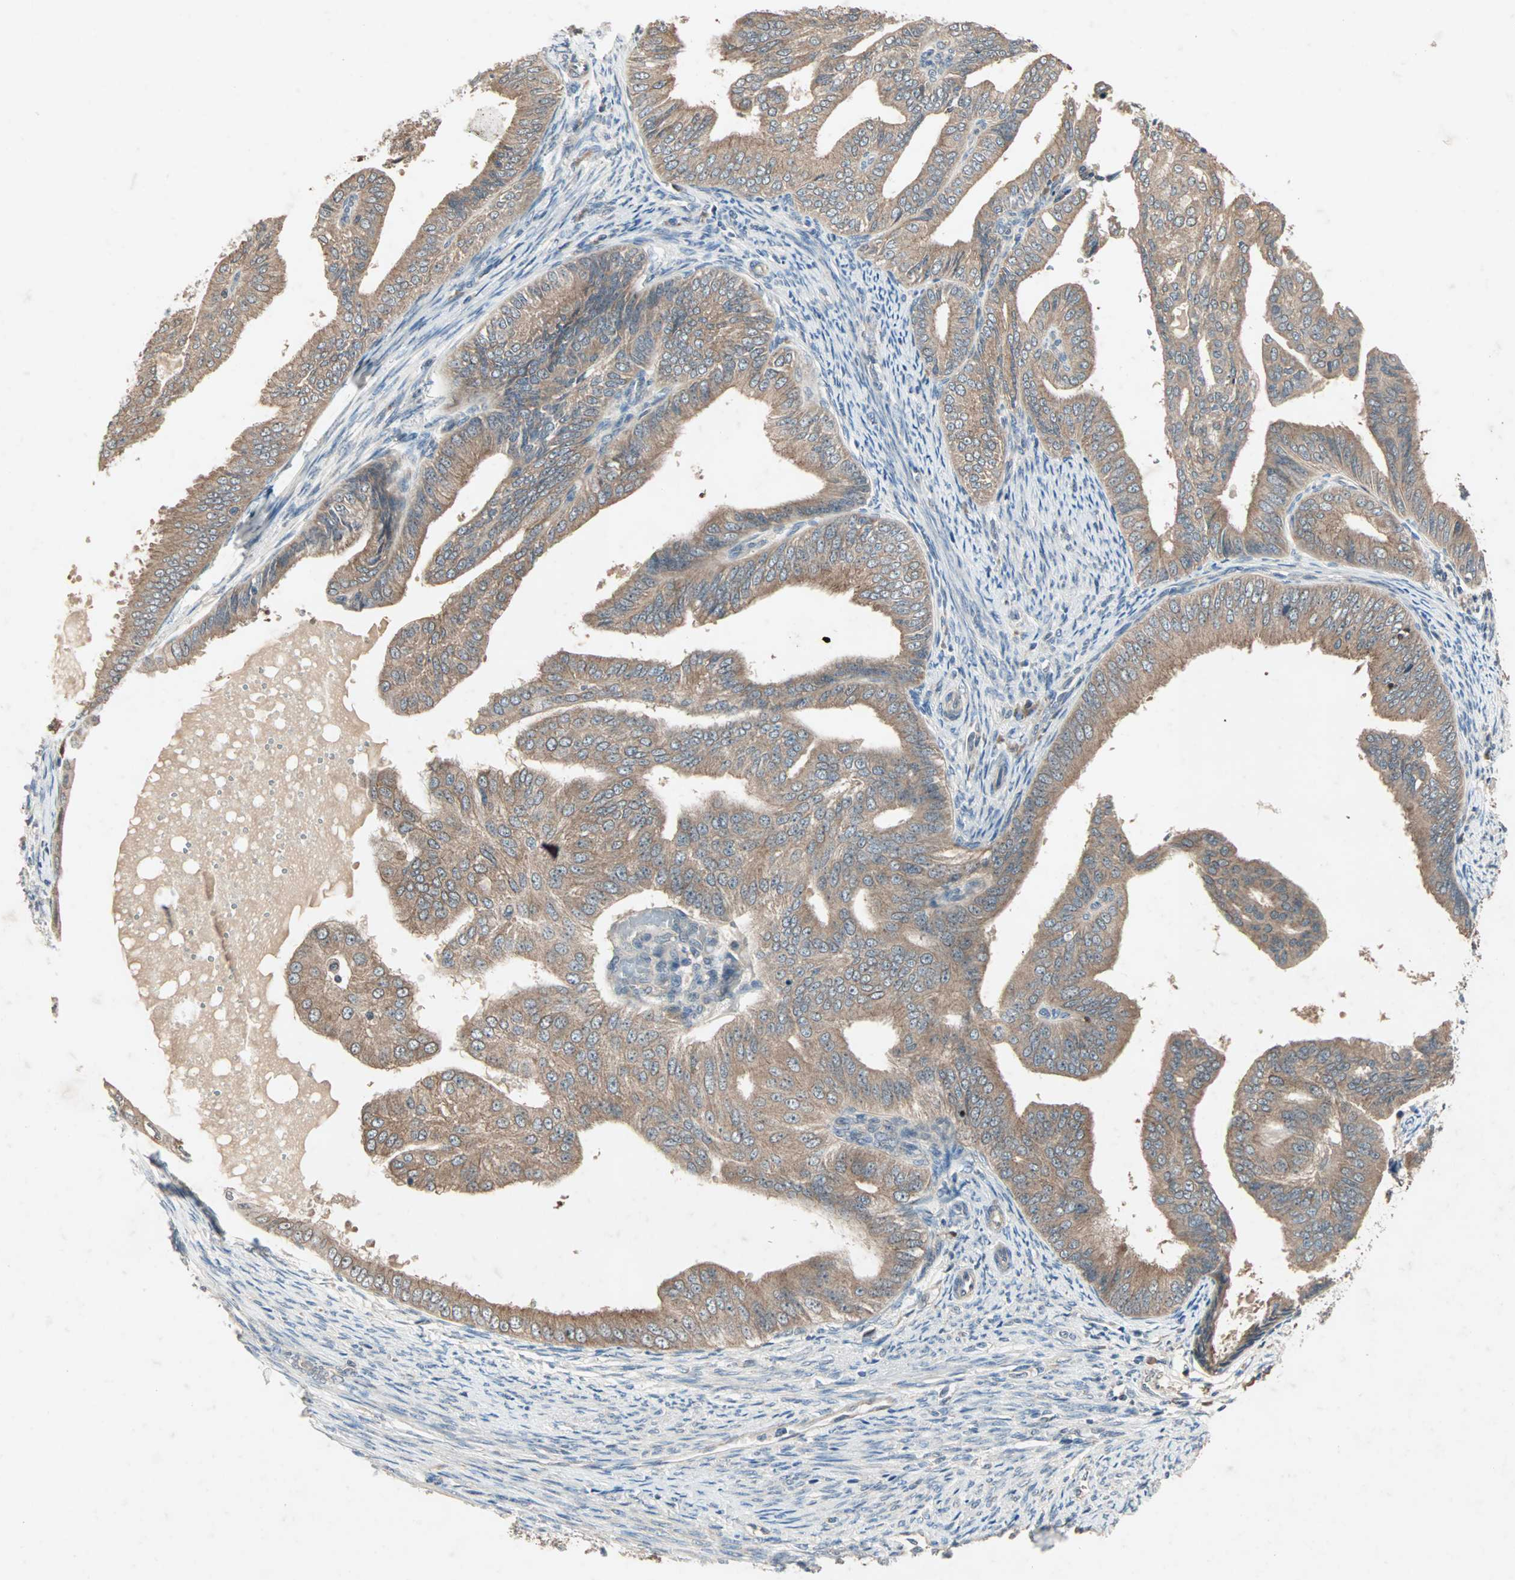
{"staining": {"intensity": "moderate", "quantity": ">75%", "location": "cytoplasmic/membranous"}, "tissue": "endometrial cancer", "cell_type": "Tumor cells", "image_type": "cancer", "snomed": [{"axis": "morphology", "description": "Adenocarcinoma, NOS"}, {"axis": "topography", "description": "Endometrium"}], "caption": "Endometrial adenocarcinoma stained with a brown dye reveals moderate cytoplasmic/membranous positive positivity in approximately >75% of tumor cells.", "gene": "TTF2", "patient": {"sex": "female", "age": 58}}